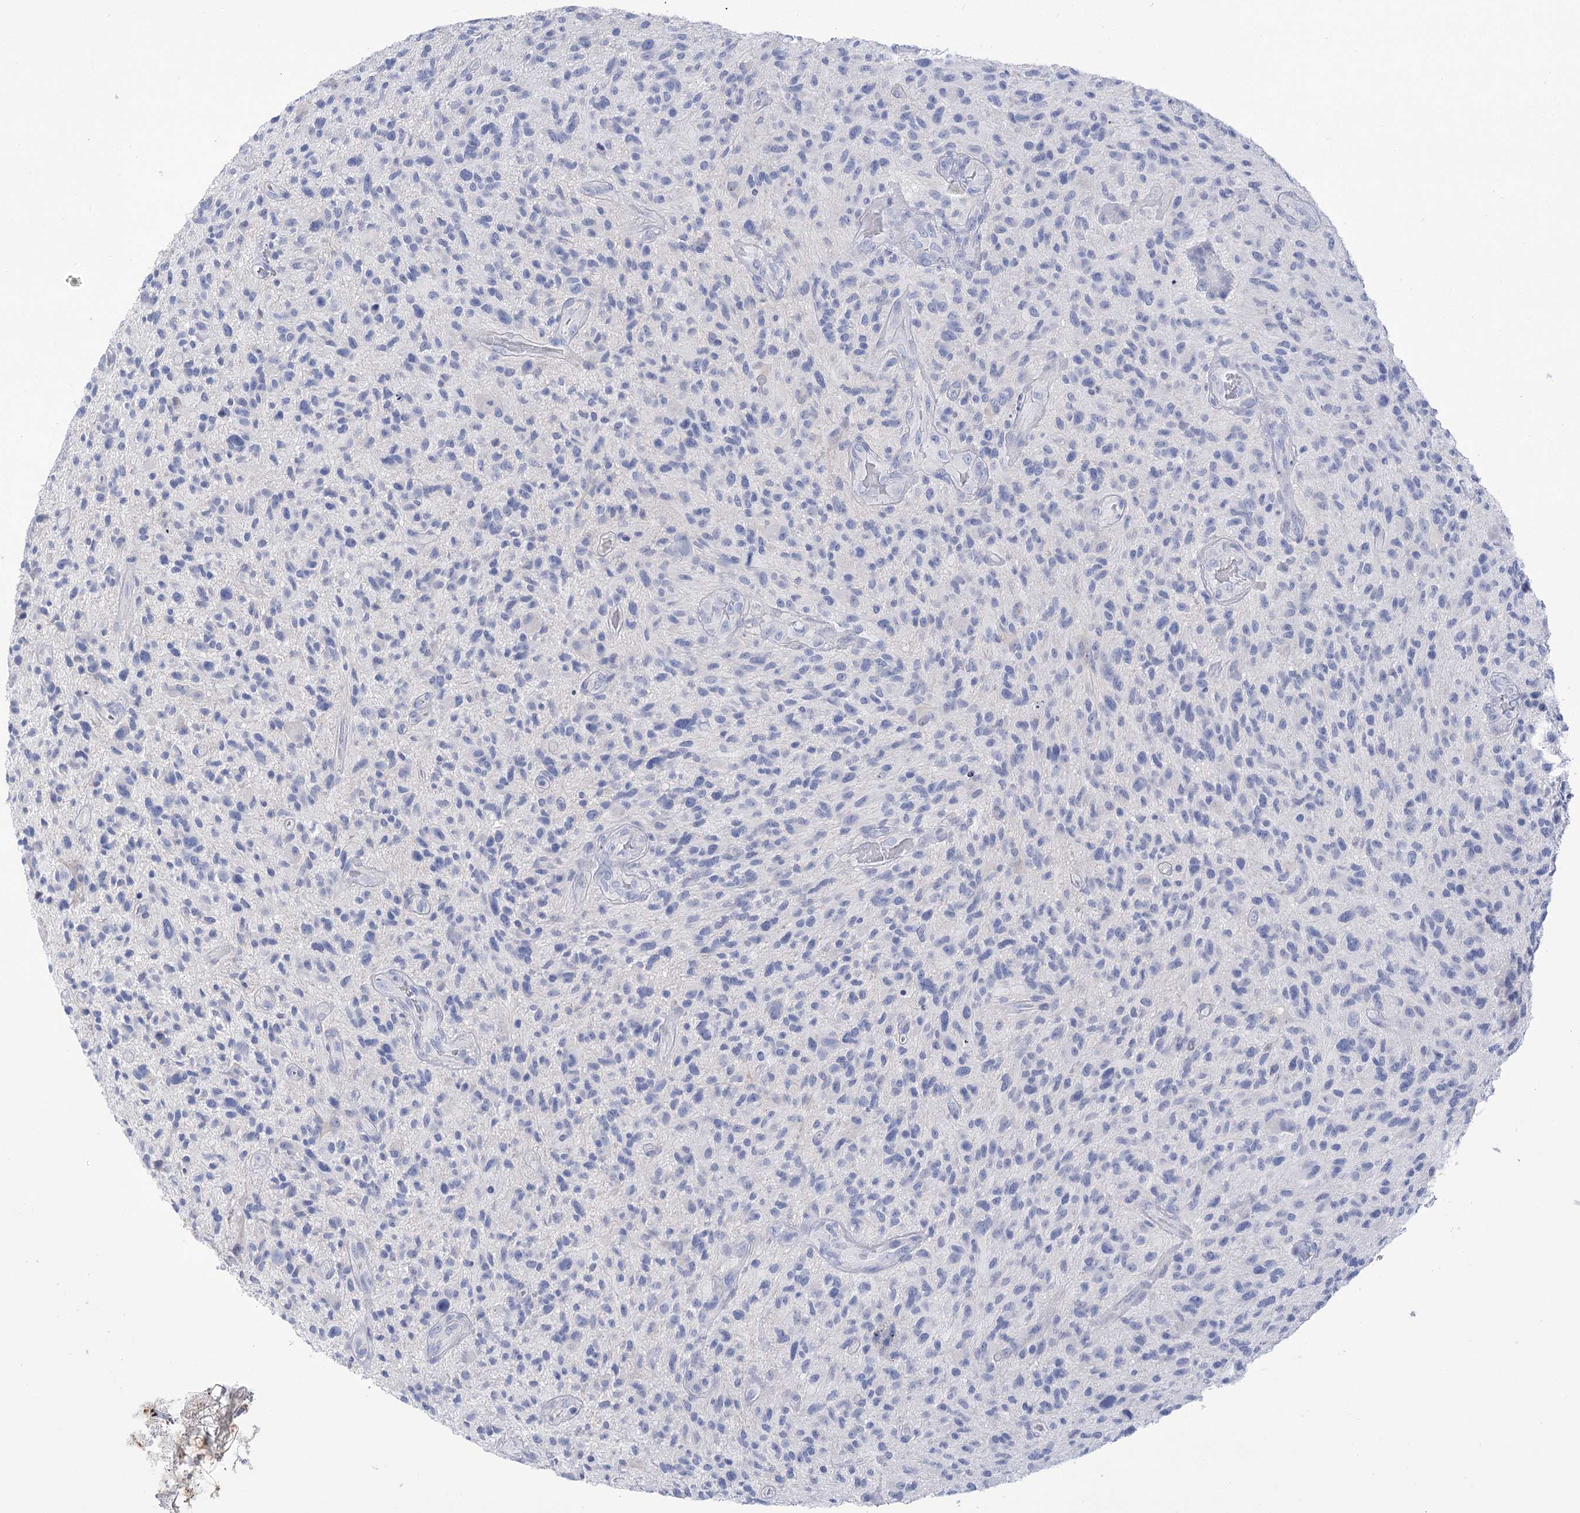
{"staining": {"intensity": "negative", "quantity": "none", "location": "none"}, "tissue": "glioma", "cell_type": "Tumor cells", "image_type": "cancer", "snomed": [{"axis": "morphology", "description": "Glioma, malignant, High grade"}, {"axis": "topography", "description": "Brain"}], "caption": "DAB (3,3'-diaminobenzidine) immunohistochemical staining of glioma reveals no significant expression in tumor cells. (Stains: DAB immunohistochemistry (IHC) with hematoxylin counter stain, Microscopy: brightfield microscopy at high magnification).", "gene": "PBLD", "patient": {"sex": "male", "age": 47}}